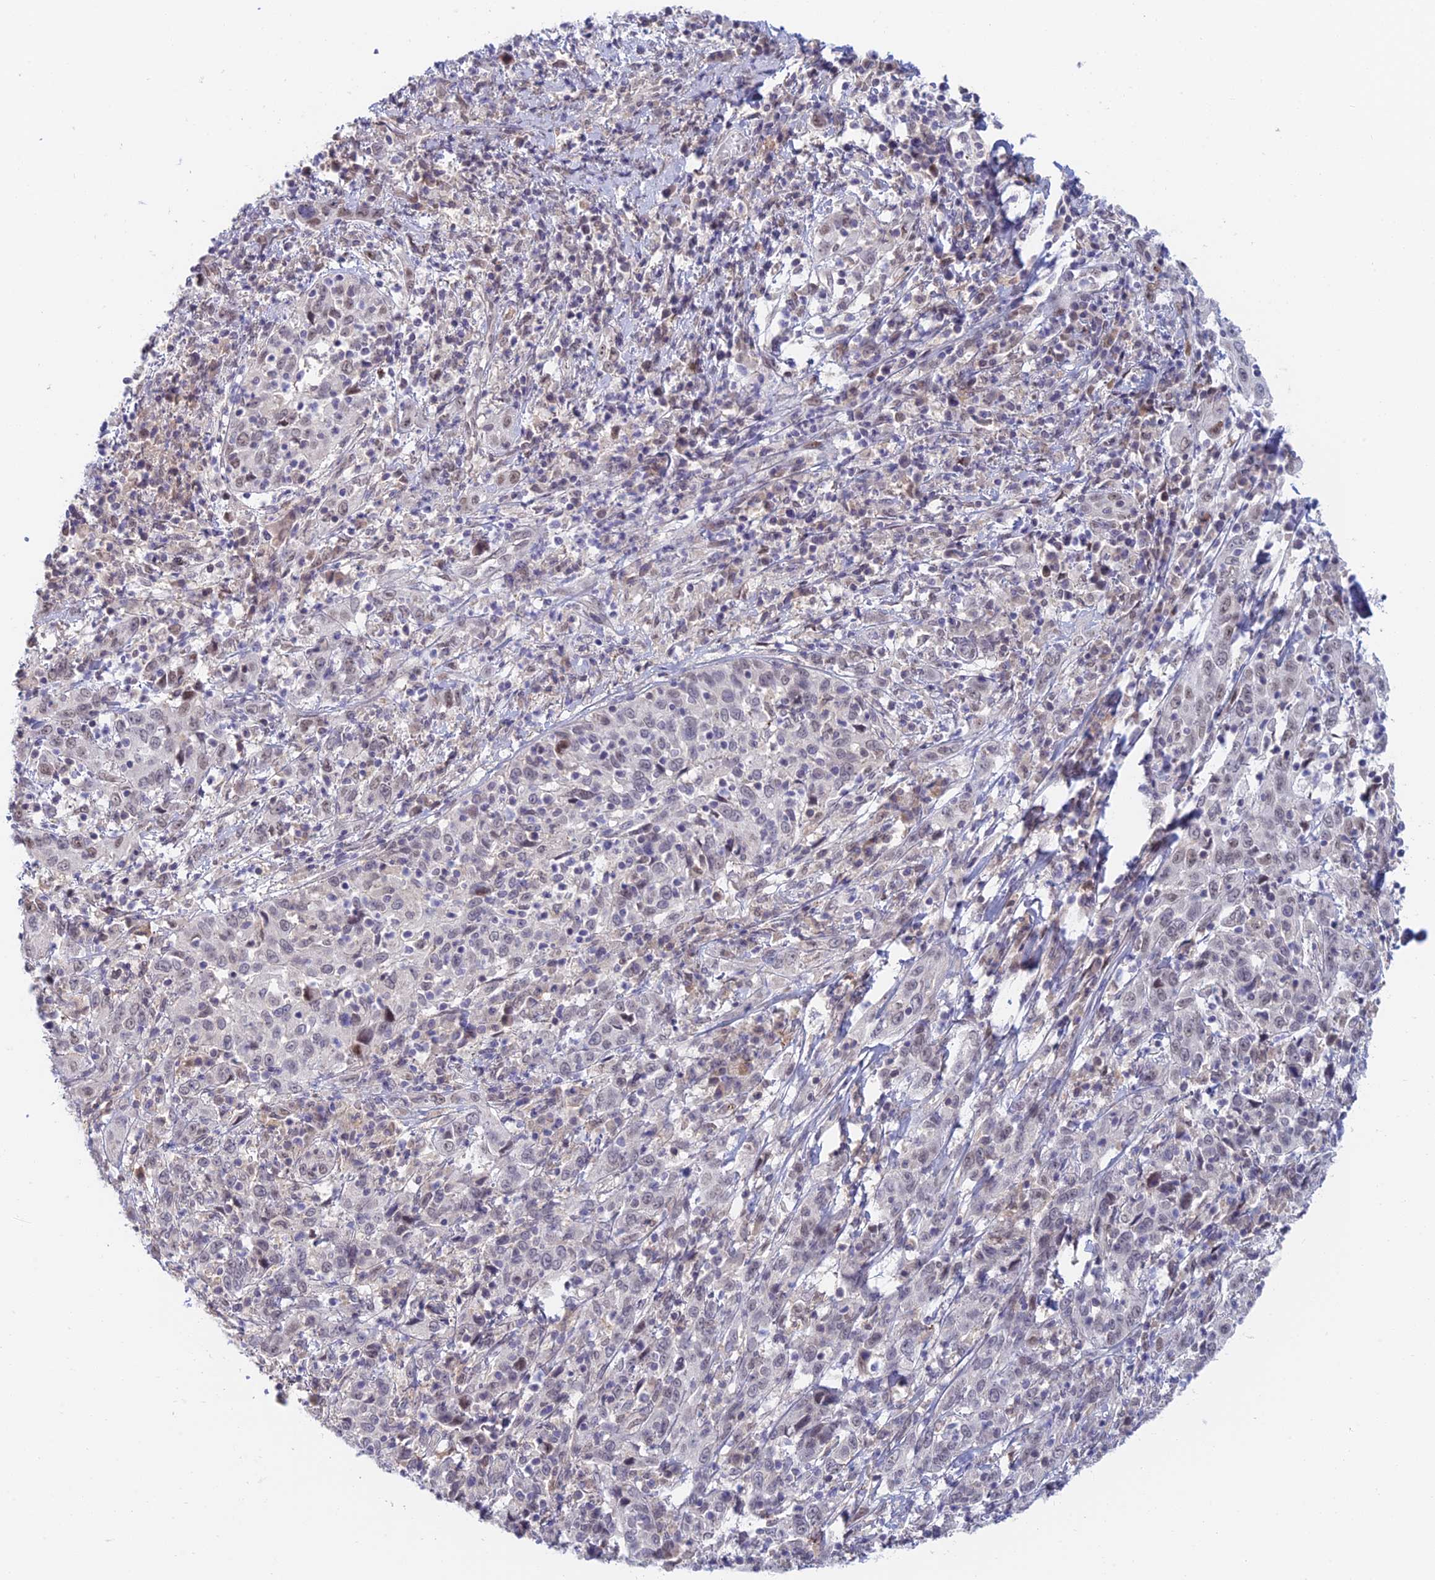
{"staining": {"intensity": "negative", "quantity": "none", "location": "none"}, "tissue": "cervical cancer", "cell_type": "Tumor cells", "image_type": "cancer", "snomed": [{"axis": "morphology", "description": "Squamous cell carcinoma, NOS"}, {"axis": "topography", "description": "Cervix"}], "caption": "Tumor cells show no significant positivity in cervical cancer. The staining is performed using DAB brown chromogen with nuclei counter-stained in using hematoxylin.", "gene": "ZUP1", "patient": {"sex": "female", "age": 46}}